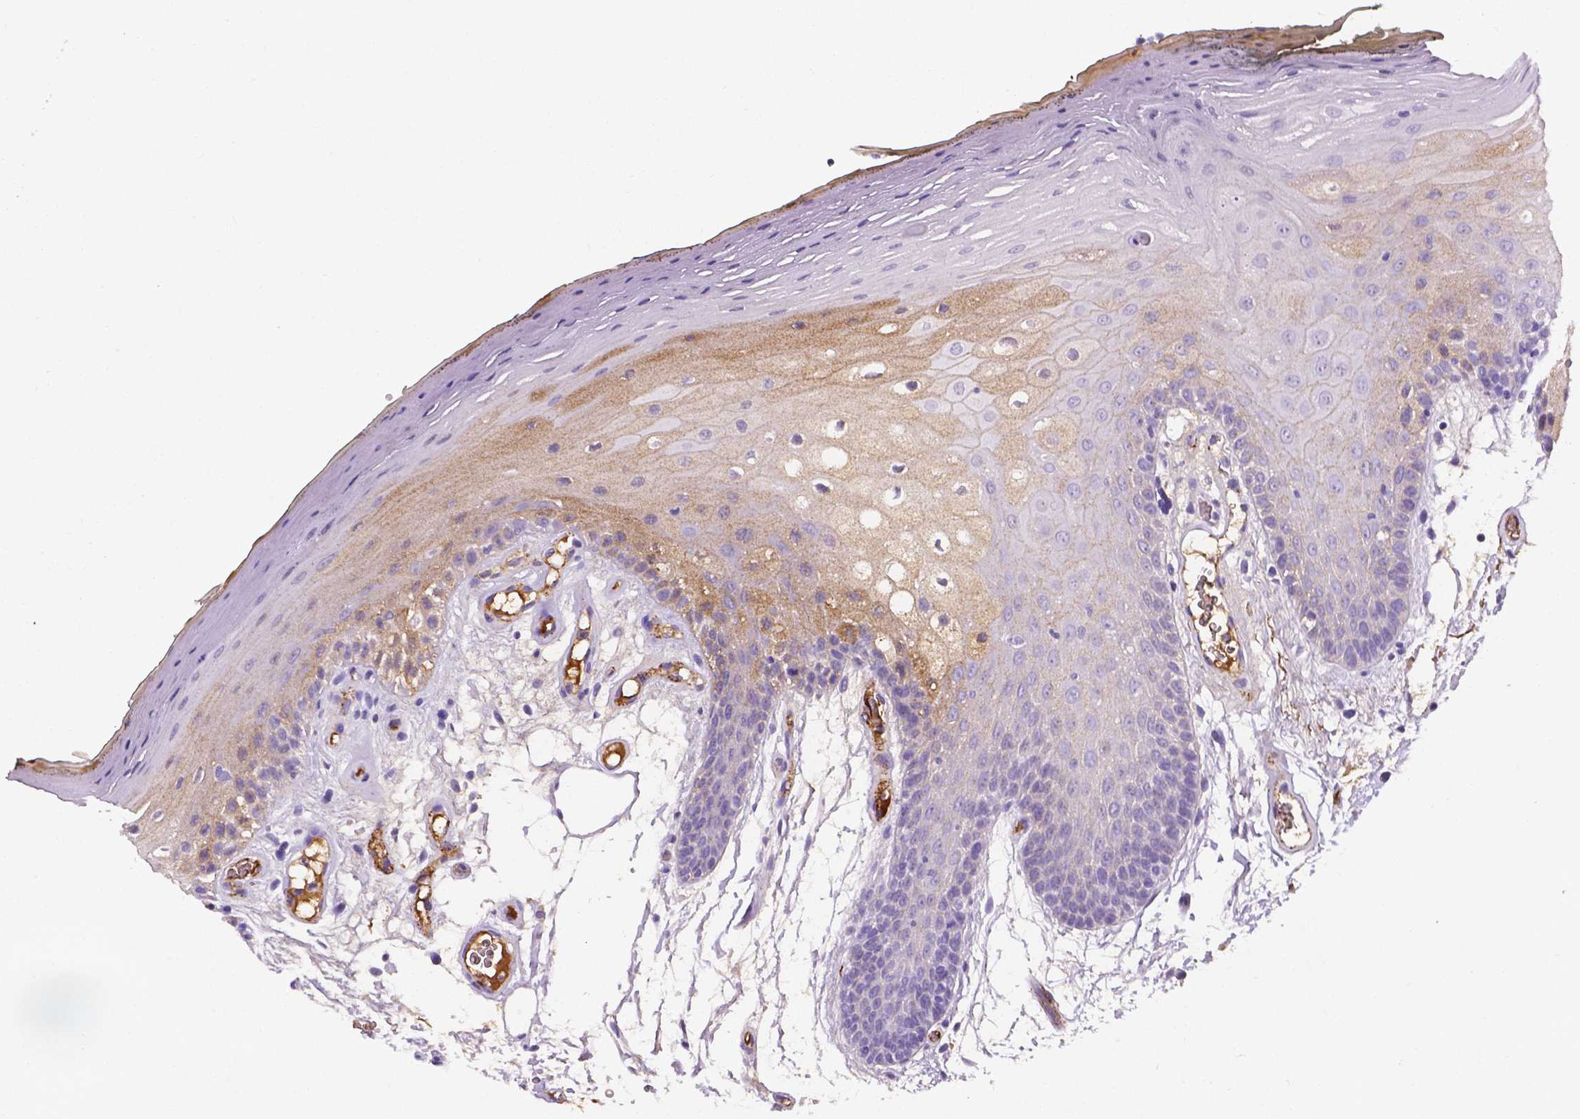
{"staining": {"intensity": "negative", "quantity": "none", "location": "none"}, "tissue": "oral mucosa", "cell_type": "Squamous epithelial cells", "image_type": "normal", "snomed": [{"axis": "morphology", "description": "Normal tissue, NOS"}, {"axis": "morphology", "description": "Squamous cell carcinoma, NOS"}, {"axis": "topography", "description": "Oral tissue"}, {"axis": "topography", "description": "Head-Neck"}], "caption": "Squamous epithelial cells are negative for brown protein staining in normal oral mucosa. (IHC, brightfield microscopy, high magnification).", "gene": "APOE", "patient": {"sex": "male", "age": 52}}